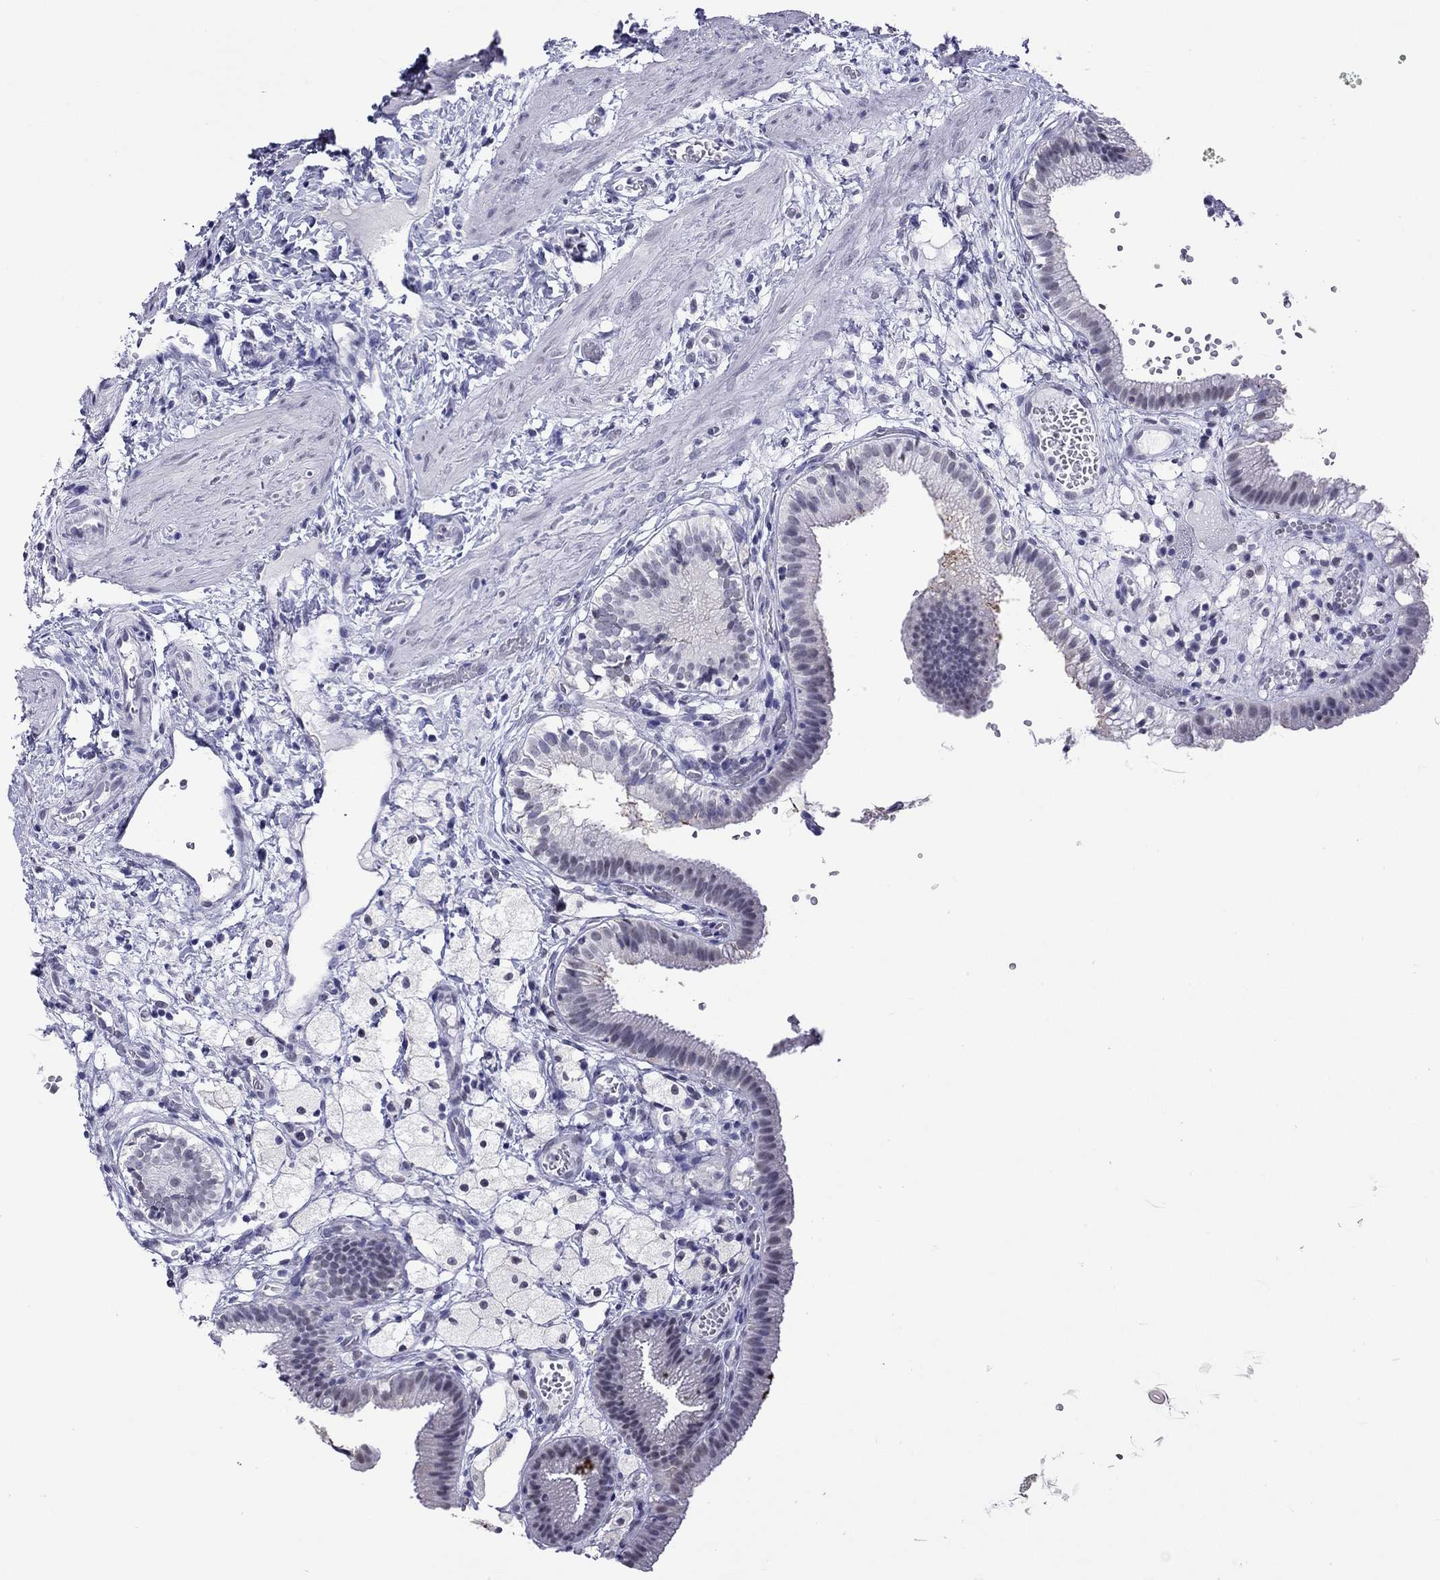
{"staining": {"intensity": "negative", "quantity": "none", "location": "none"}, "tissue": "gallbladder", "cell_type": "Glandular cells", "image_type": "normal", "snomed": [{"axis": "morphology", "description": "Normal tissue, NOS"}, {"axis": "topography", "description": "Gallbladder"}], "caption": "IHC of unremarkable gallbladder shows no positivity in glandular cells.", "gene": "SLC30A8", "patient": {"sex": "female", "age": 24}}